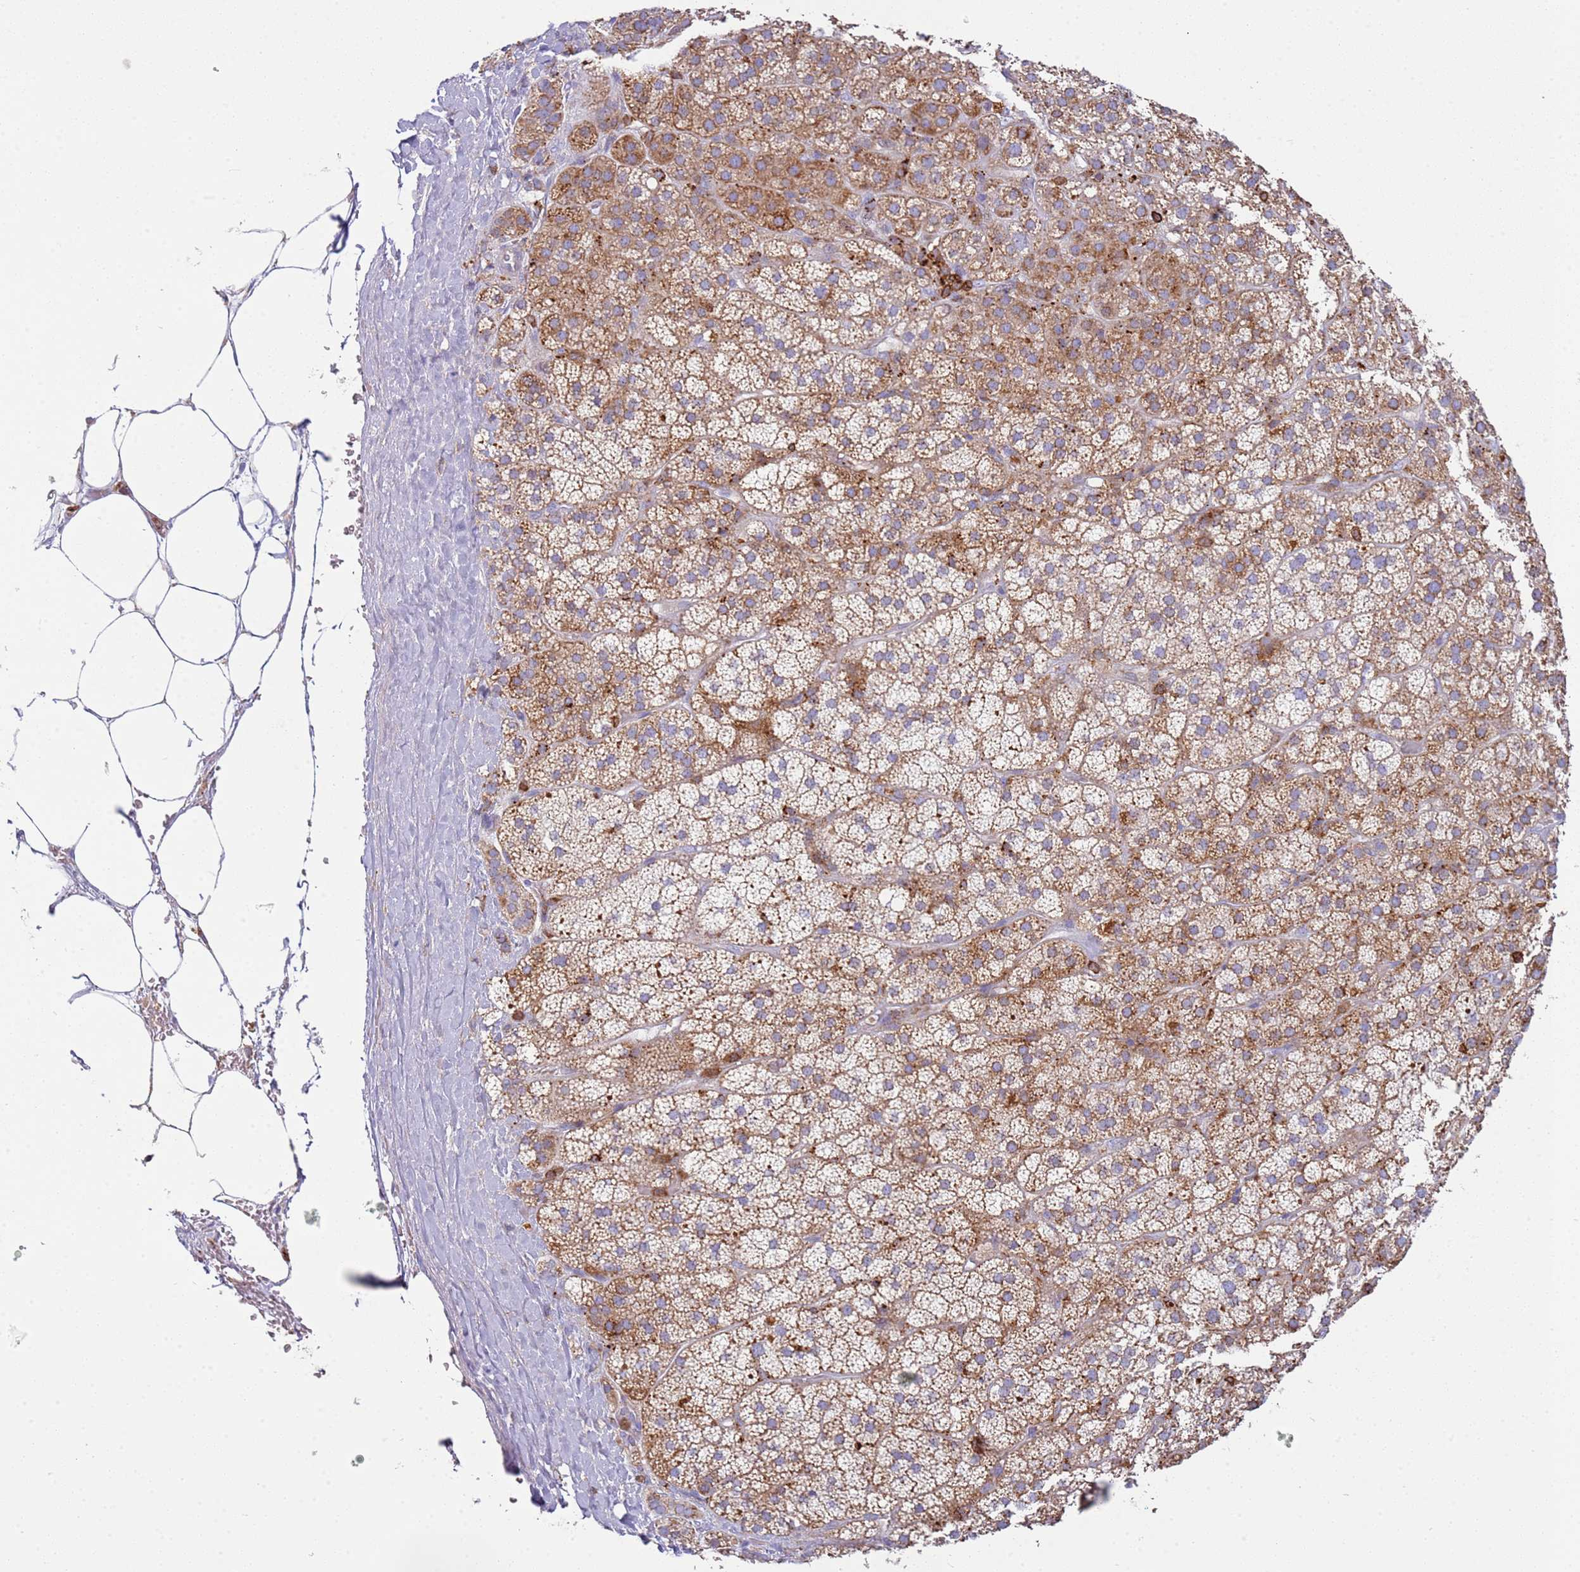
{"staining": {"intensity": "moderate", "quantity": "25%-75%", "location": "cytoplasmic/membranous"}, "tissue": "adrenal gland", "cell_type": "Glandular cells", "image_type": "normal", "snomed": [{"axis": "morphology", "description": "Normal tissue, NOS"}, {"axis": "topography", "description": "Adrenal gland"}], "caption": "A brown stain highlights moderate cytoplasmic/membranous positivity of a protein in glandular cells of unremarkable adrenal gland.", "gene": "TTPAL", "patient": {"sex": "female", "age": 70}}